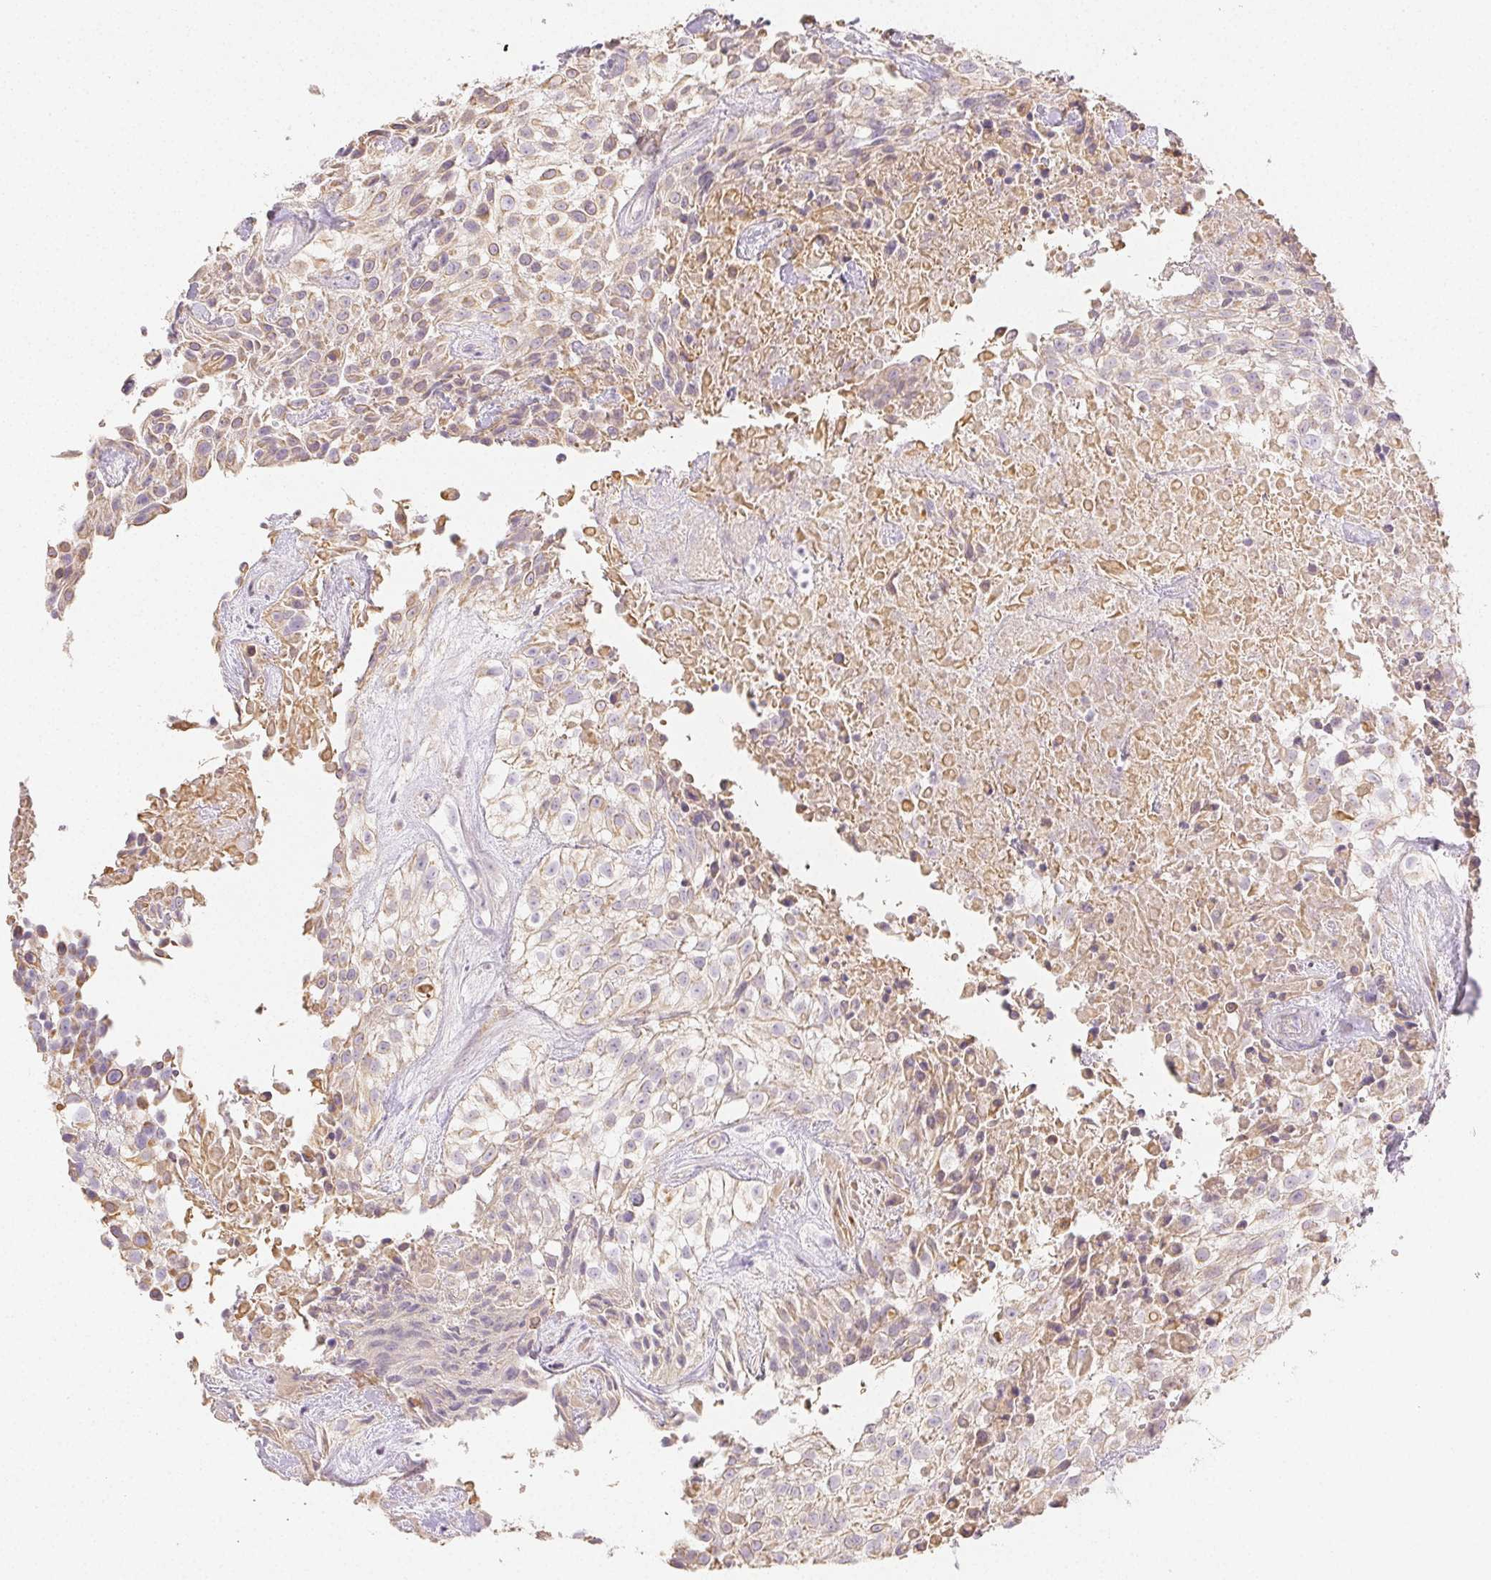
{"staining": {"intensity": "weak", "quantity": "25%-75%", "location": "cytoplasmic/membranous"}, "tissue": "urothelial cancer", "cell_type": "Tumor cells", "image_type": "cancer", "snomed": [{"axis": "morphology", "description": "Urothelial carcinoma, High grade"}, {"axis": "topography", "description": "Urinary bladder"}], "caption": "Immunohistochemistry (DAB) staining of human urothelial cancer exhibits weak cytoplasmic/membranous protein expression in about 25%-75% of tumor cells. Using DAB (brown) and hematoxylin (blue) stains, captured at high magnification using brightfield microscopy.", "gene": "ACVR1B", "patient": {"sex": "male", "age": 56}}